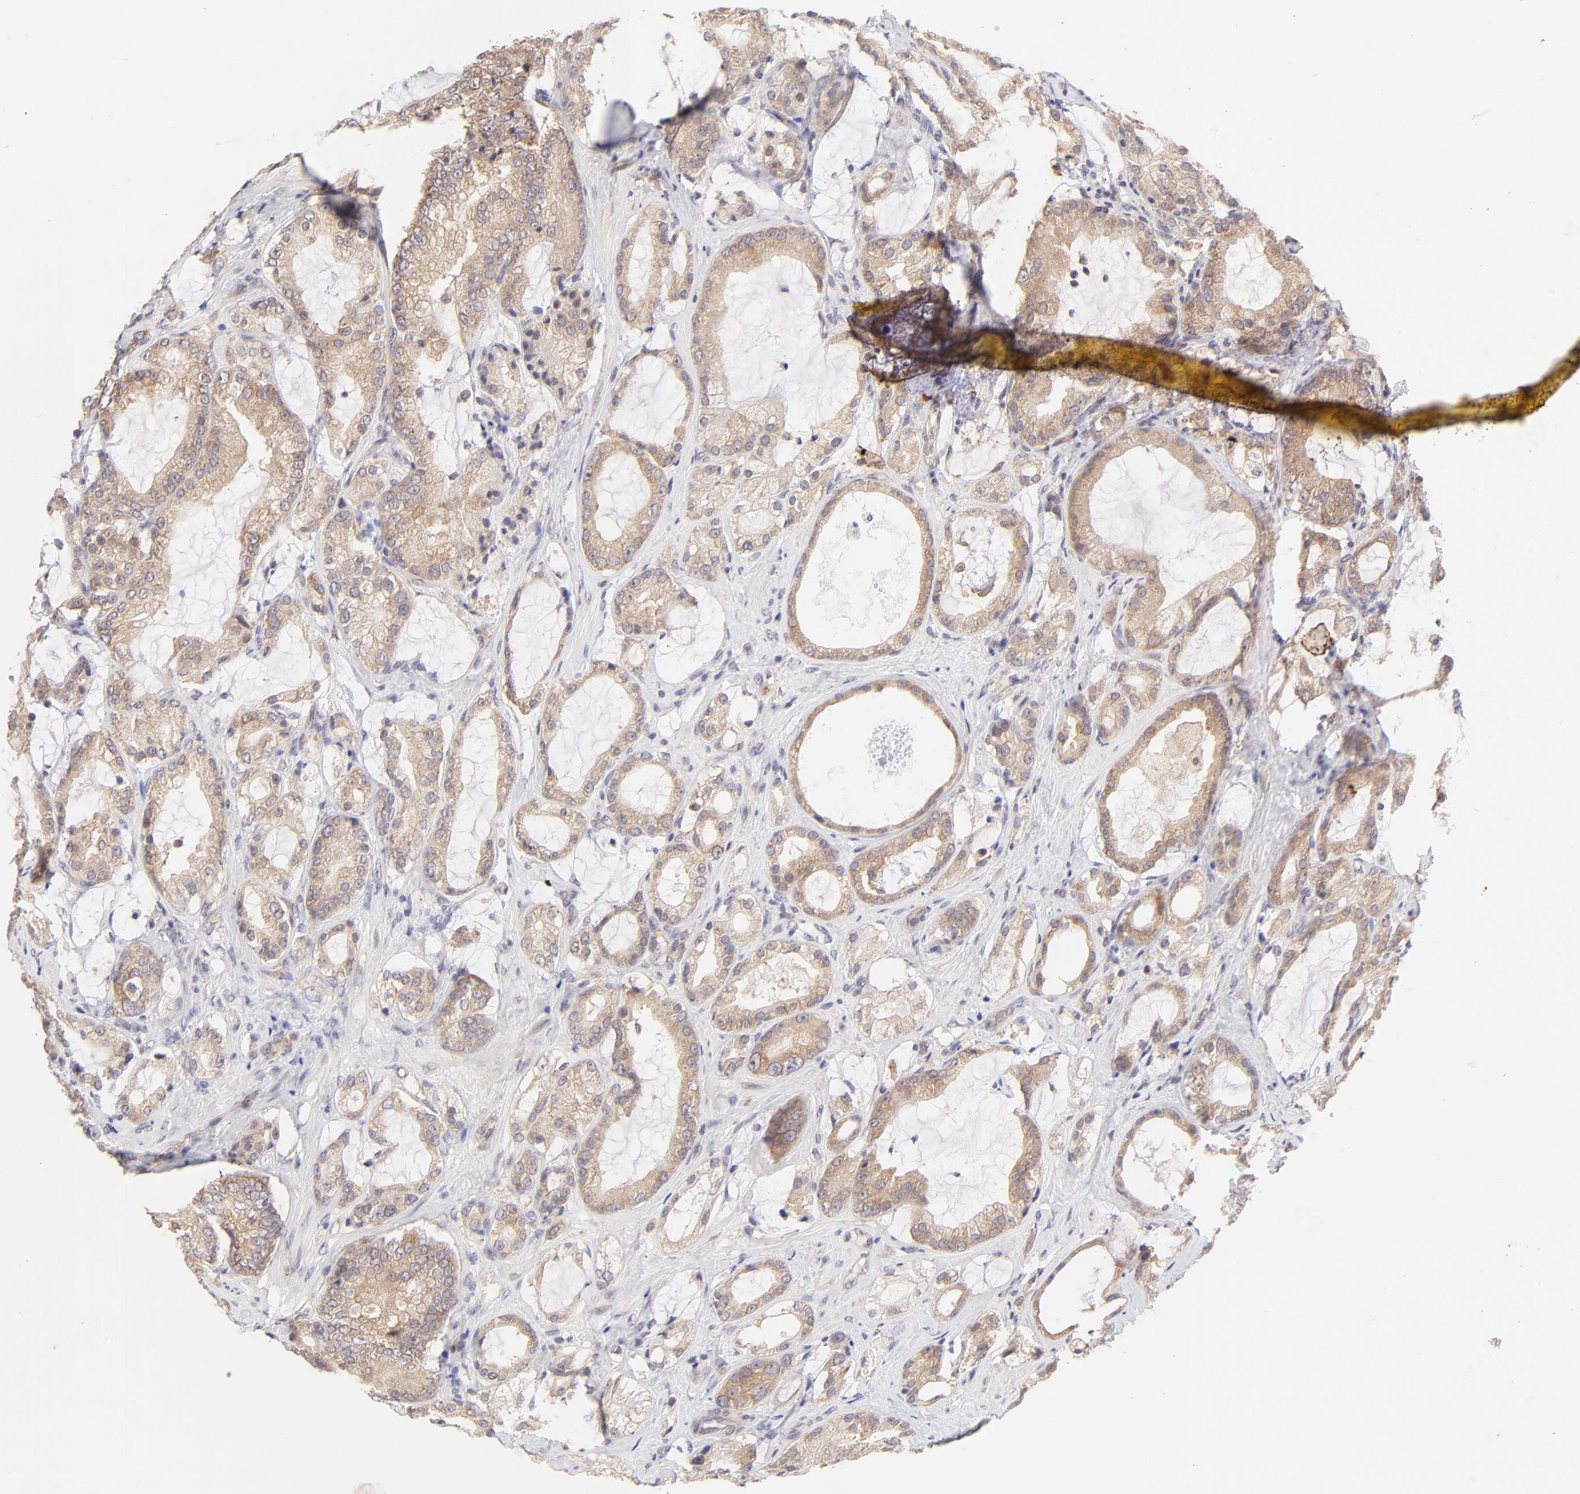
{"staining": {"intensity": "moderate", "quantity": ">75%", "location": "cytoplasmic/membranous"}, "tissue": "prostate cancer", "cell_type": "Tumor cells", "image_type": "cancer", "snomed": [{"axis": "morphology", "description": "Adenocarcinoma, Medium grade"}, {"axis": "topography", "description": "Prostate"}], "caption": "Prostate medium-grade adenocarcinoma stained for a protein (brown) exhibits moderate cytoplasmic/membranous positive expression in about >75% of tumor cells.", "gene": "TNRC6B", "patient": {"sex": "male", "age": 70}}